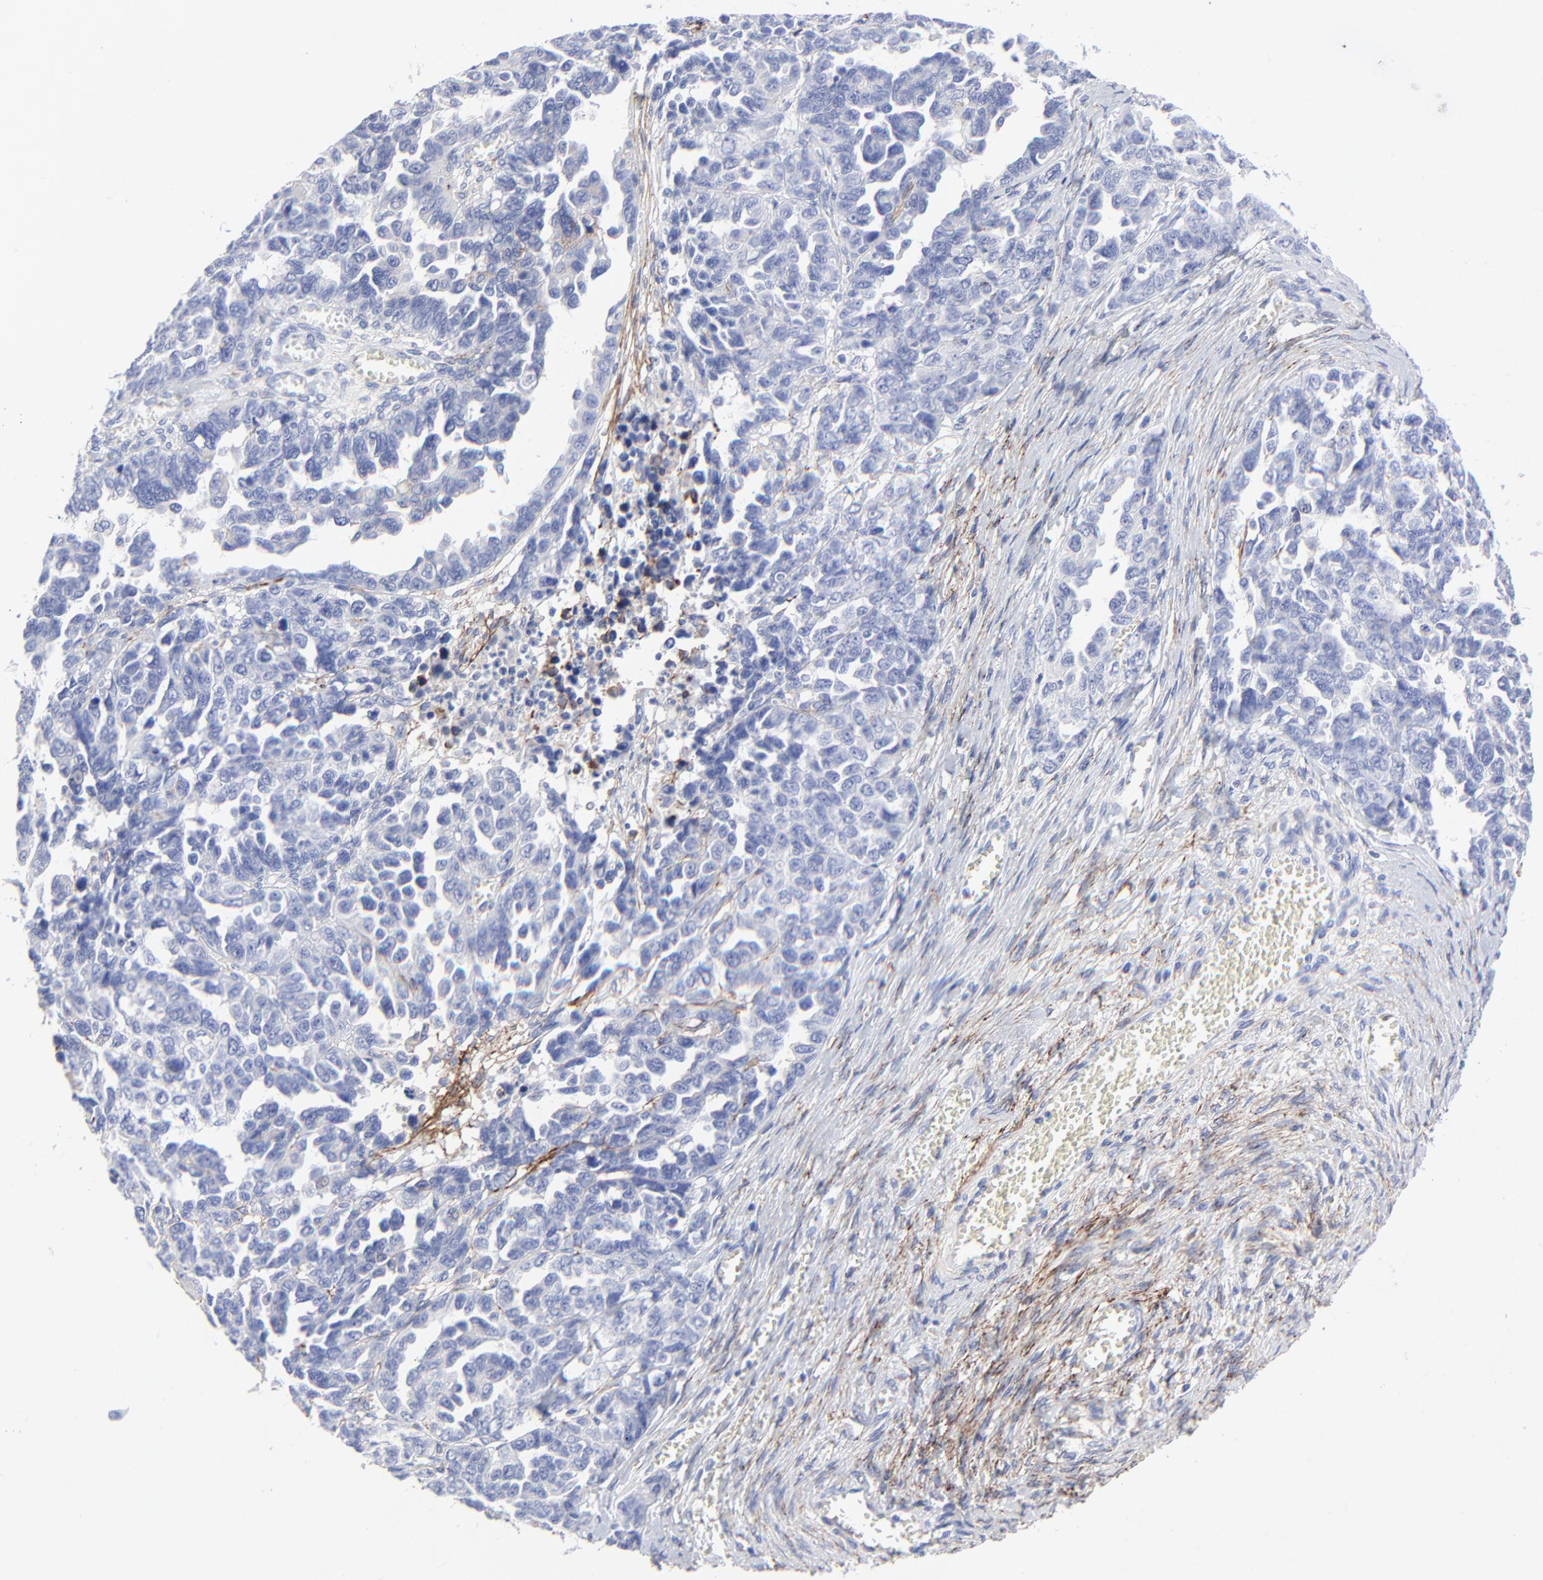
{"staining": {"intensity": "negative", "quantity": "none", "location": "none"}, "tissue": "ovarian cancer", "cell_type": "Tumor cells", "image_type": "cancer", "snomed": [{"axis": "morphology", "description": "Cystadenocarcinoma, serous, NOS"}, {"axis": "topography", "description": "Ovary"}], "caption": "Human ovarian cancer (serous cystadenocarcinoma) stained for a protein using immunohistochemistry (IHC) reveals no positivity in tumor cells.", "gene": "FBLN2", "patient": {"sex": "female", "age": 69}}